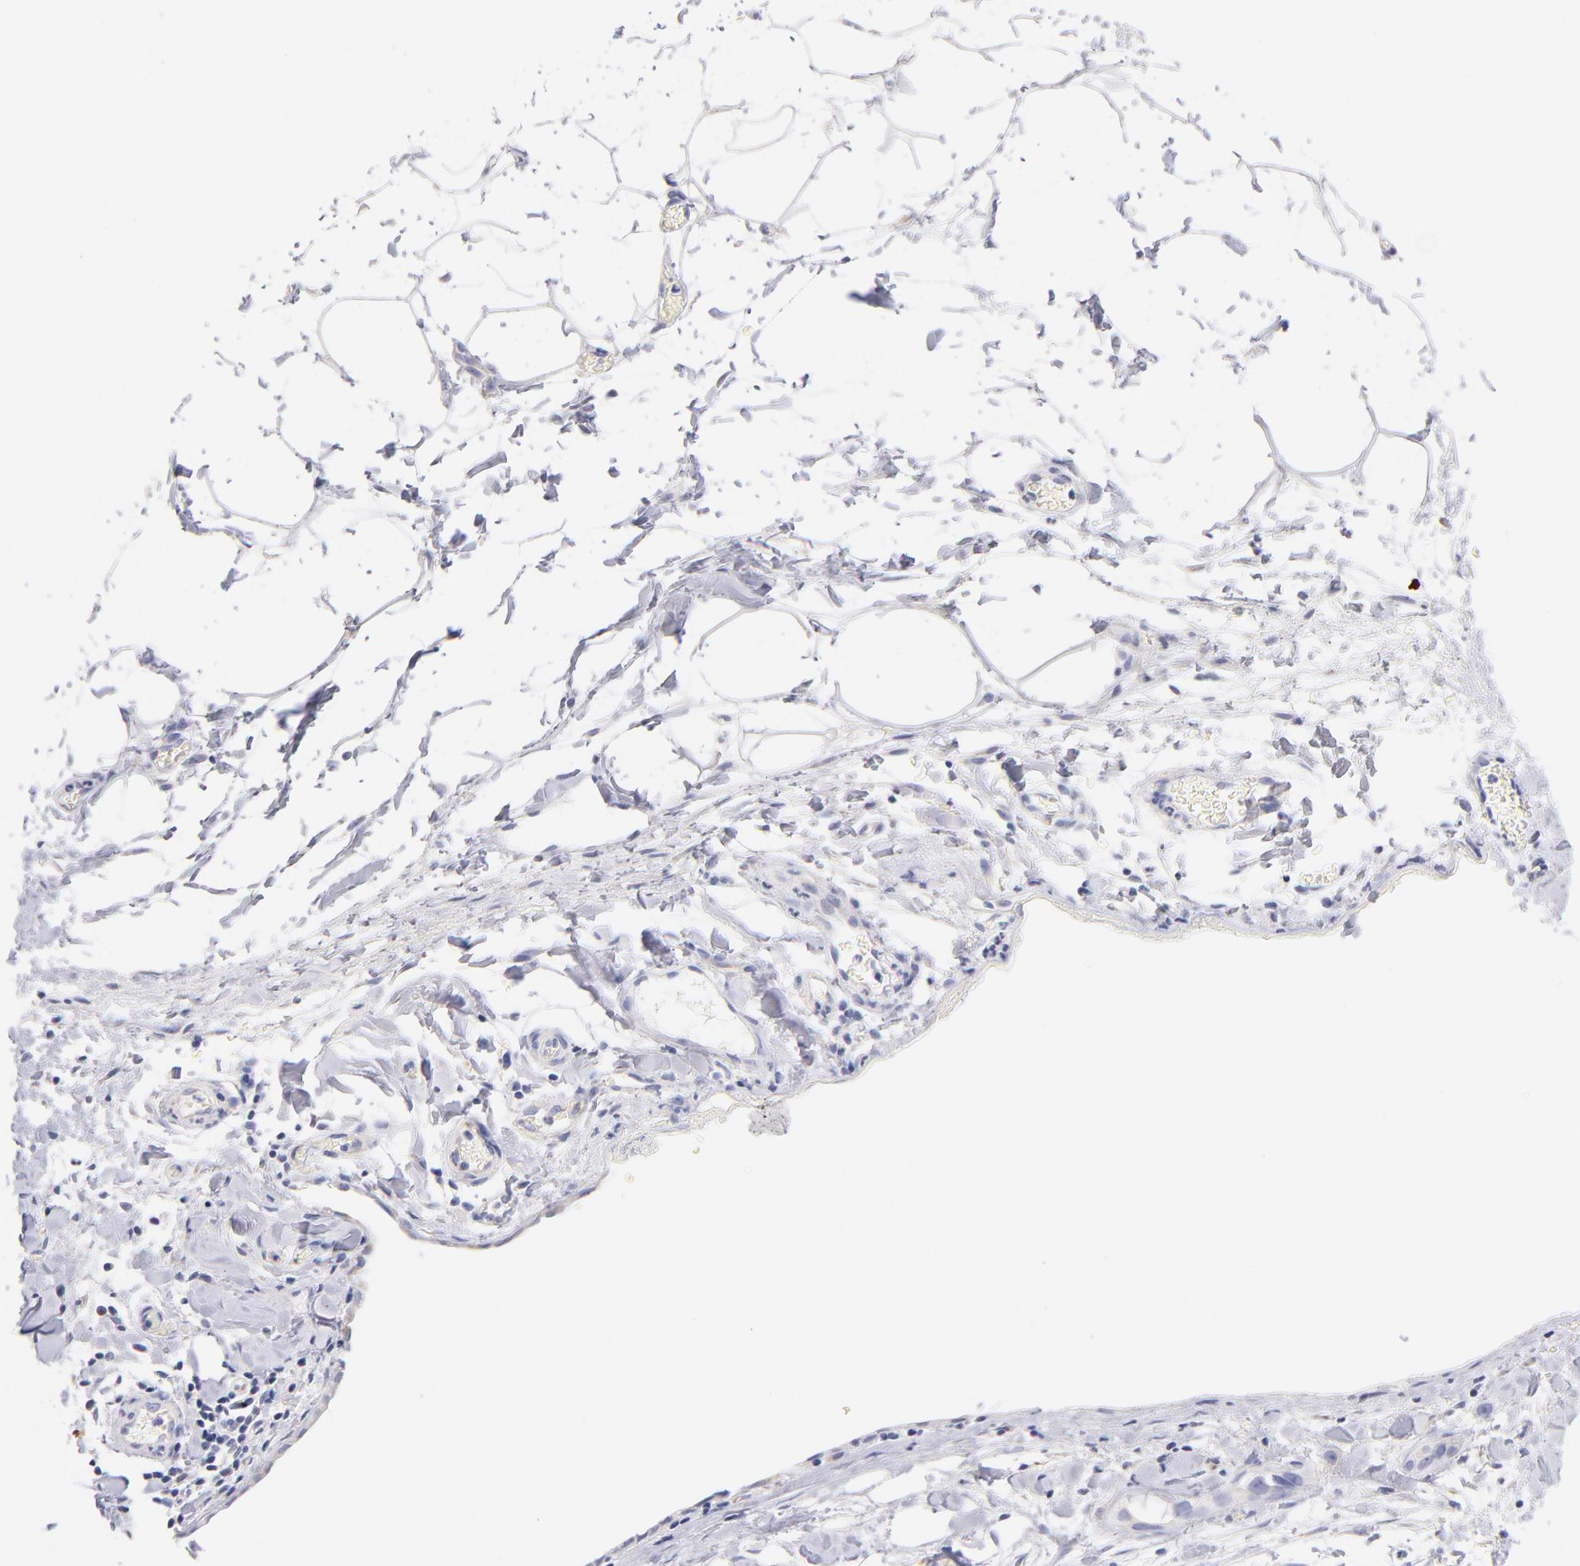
{"staining": {"intensity": "weak", "quantity": "25%-75%", "location": "cytoplasmic/membranous"}, "tissue": "stomach cancer", "cell_type": "Tumor cells", "image_type": "cancer", "snomed": [{"axis": "morphology", "description": "Adenocarcinoma, NOS"}, {"axis": "topography", "description": "Stomach, upper"}], "caption": "Stomach adenocarcinoma stained with immunohistochemistry displays weak cytoplasmic/membranous expression in about 25%-75% of tumor cells.", "gene": "AIFM1", "patient": {"sex": "male", "age": 47}}